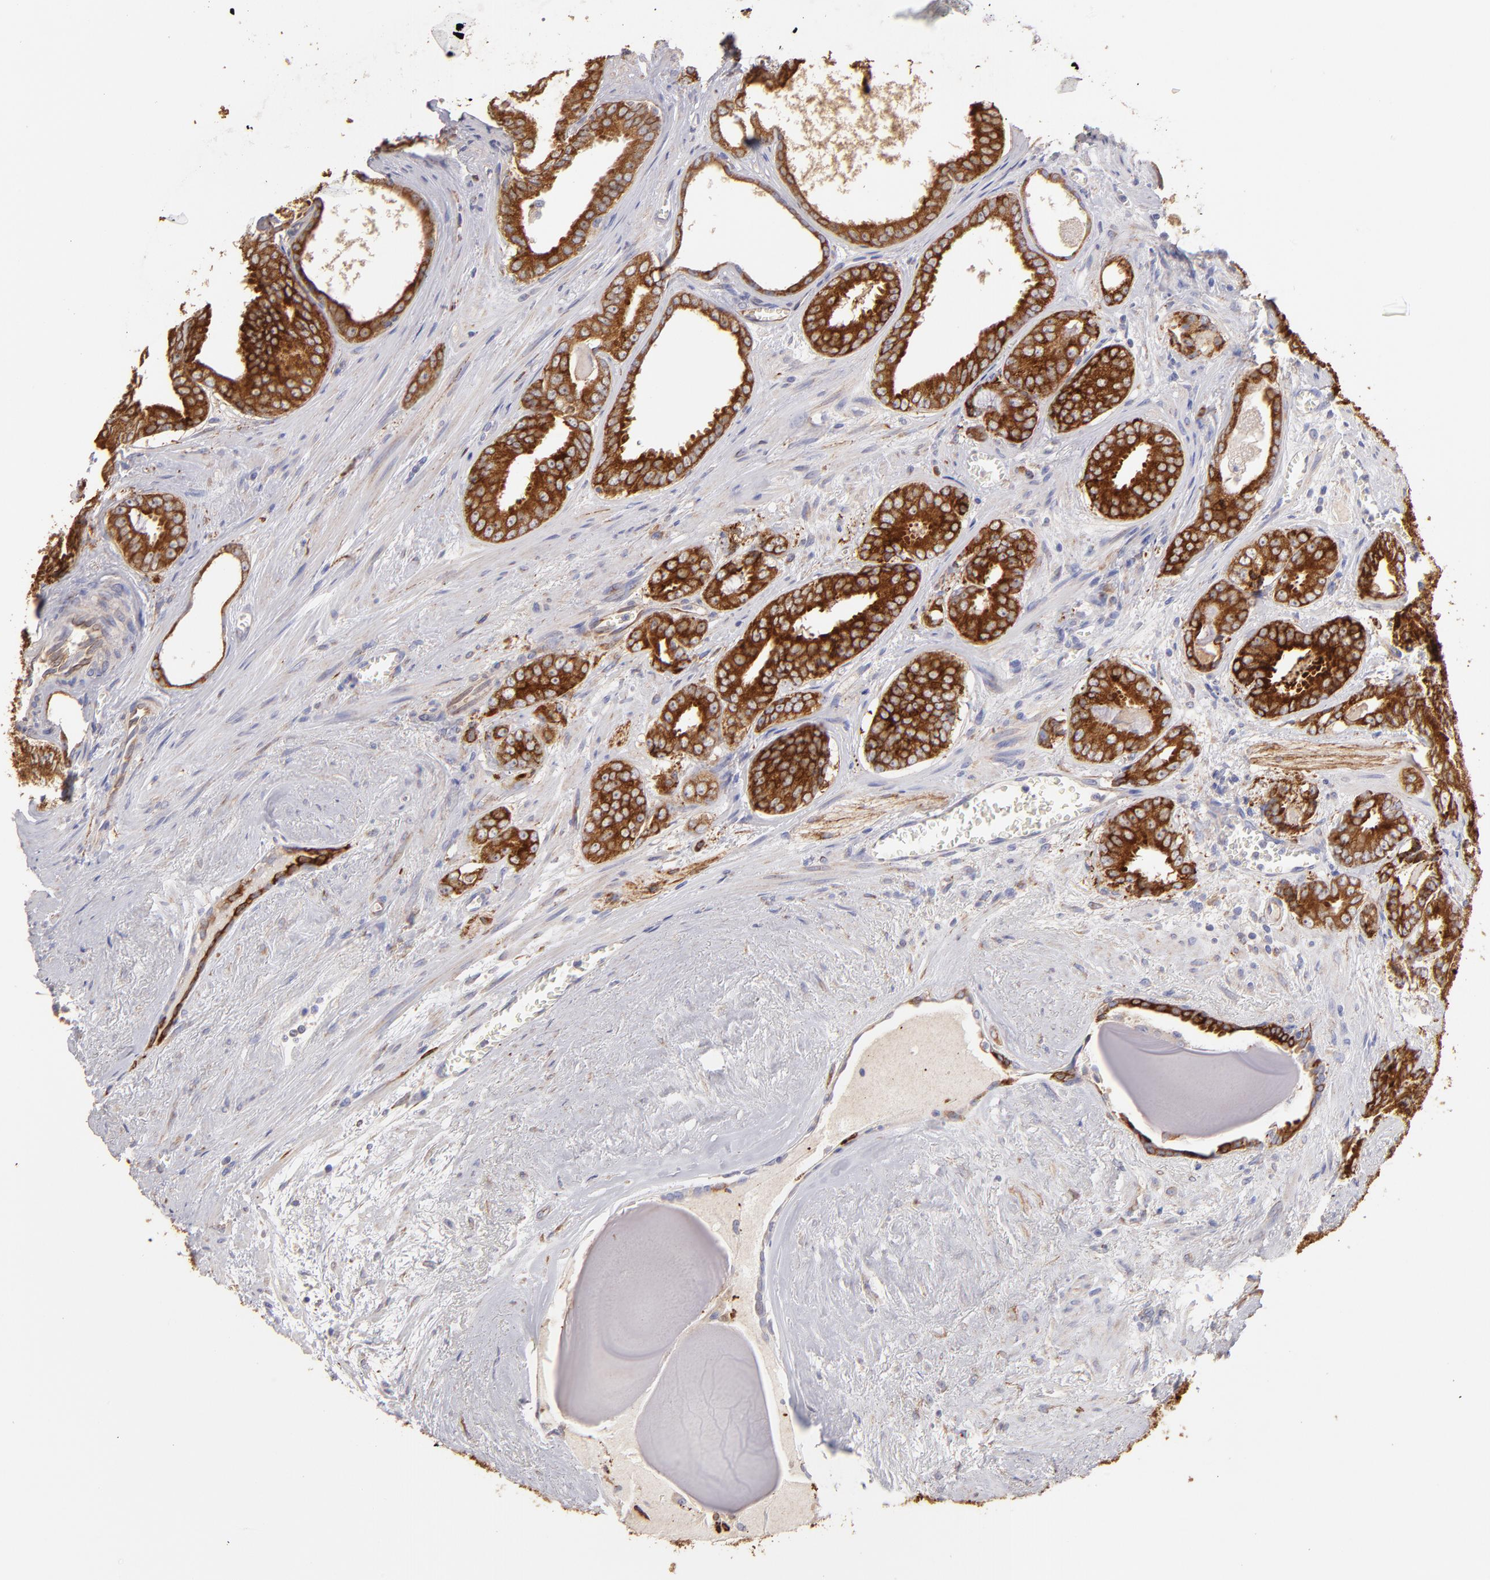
{"staining": {"intensity": "strong", "quantity": ">75%", "location": "cytoplasmic/membranous"}, "tissue": "prostate cancer", "cell_type": "Tumor cells", "image_type": "cancer", "snomed": [{"axis": "morphology", "description": "Adenocarcinoma, Medium grade"}, {"axis": "topography", "description": "Prostate"}], "caption": "Tumor cells demonstrate high levels of strong cytoplasmic/membranous expression in approximately >75% of cells in human prostate cancer.", "gene": "ENTPD5", "patient": {"sex": "male", "age": 79}}